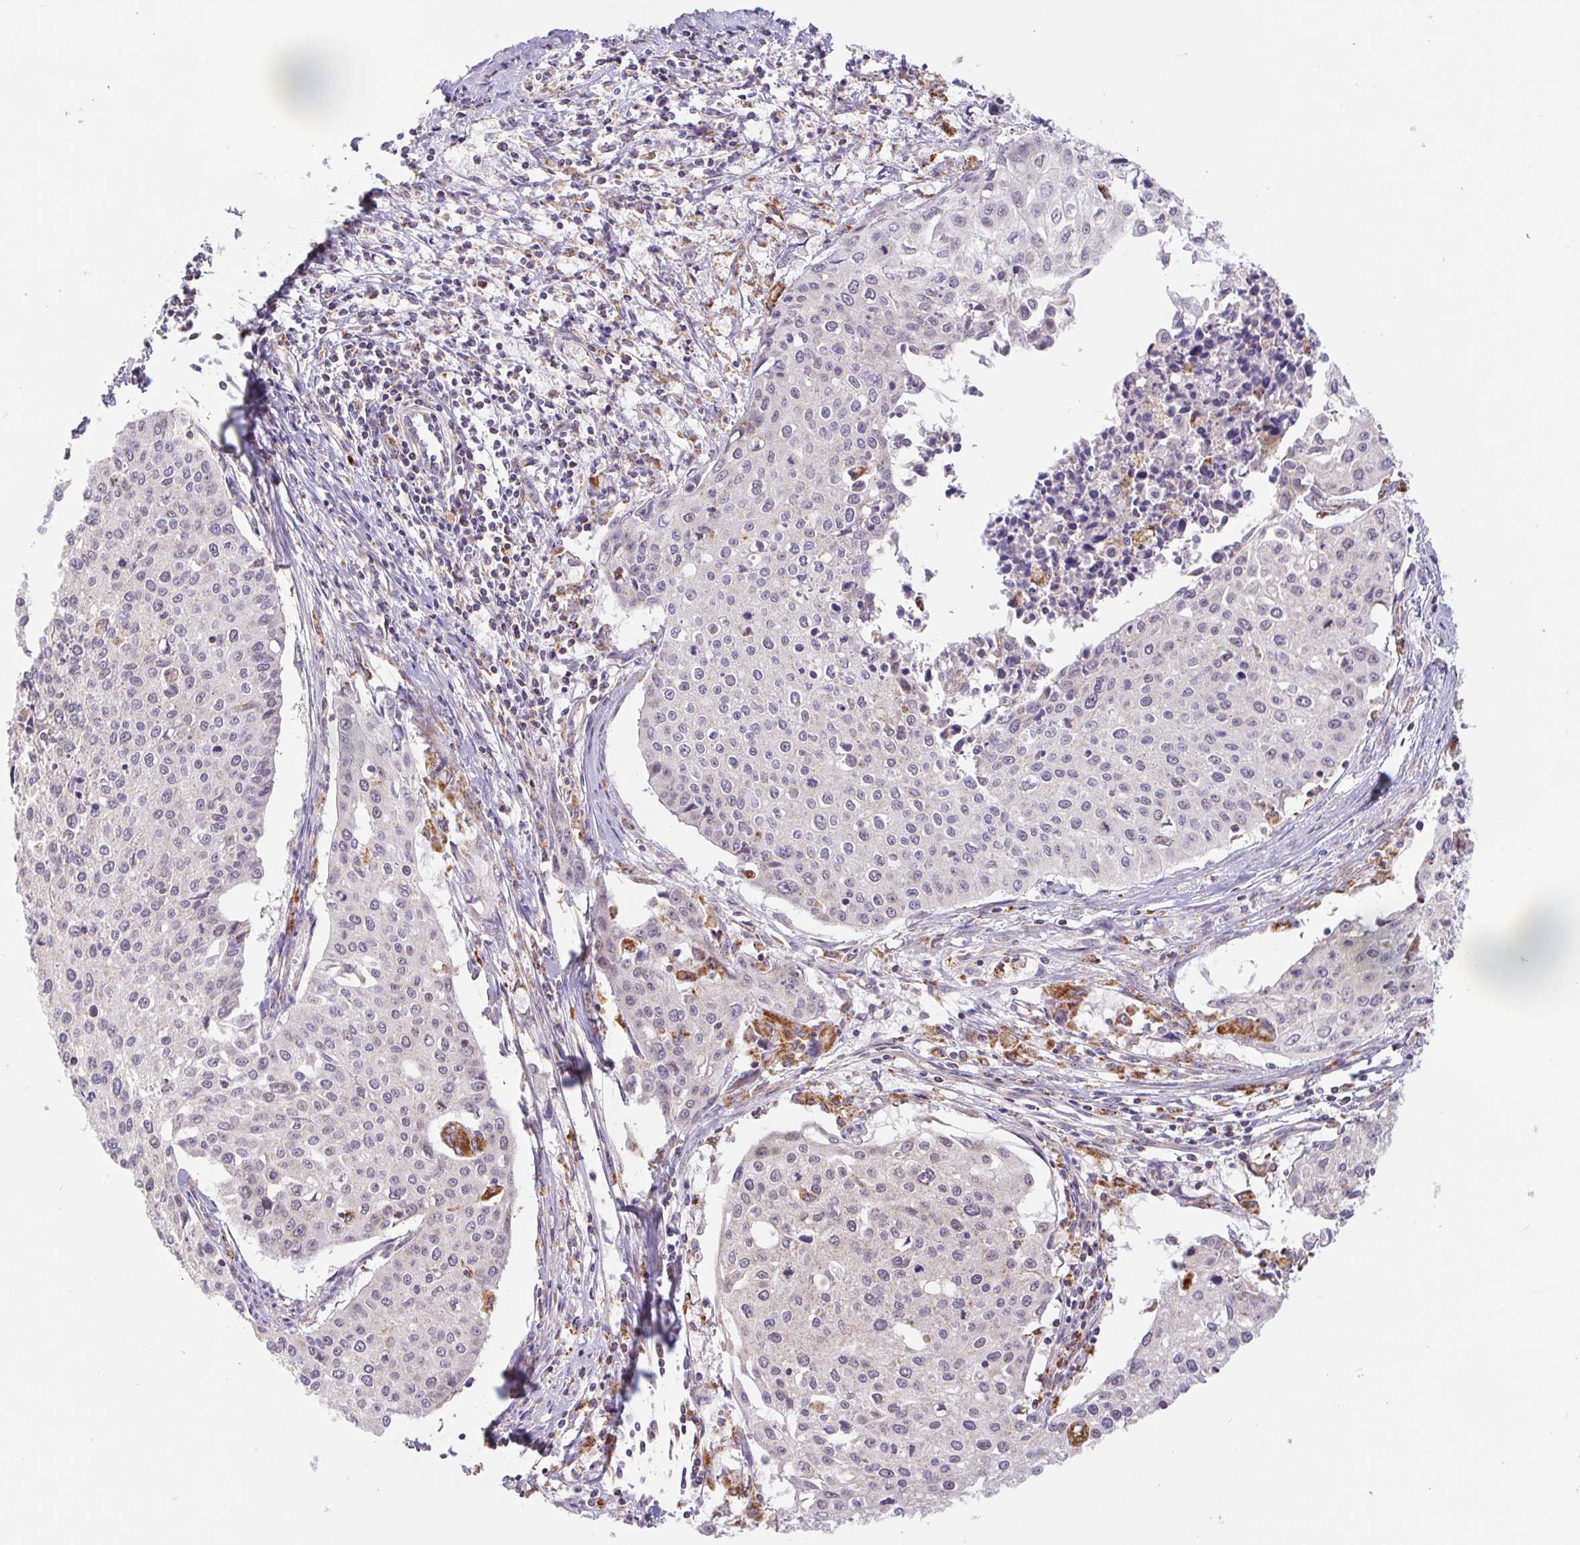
{"staining": {"intensity": "negative", "quantity": "none", "location": "none"}, "tissue": "cervical cancer", "cell_type": "Tumor cells", "image_type": "cancer", "snomed": [{"axis": "morphology", "description": "Squamous cell carcinoma, NOS"}, {"axis": "topography", "description": "Cervix"}], "caption": "Cervical cancer (squamous cell carcinoma) was stained to show a protein in brown. There is no significant expression in tumor cells. Brightfield microscopy of IHC stained with DAB (brown) and hematoxylin (blue), captured at high magnification.", "gene": "EMC6", "patient": {"sex": "female", "age": 38}}